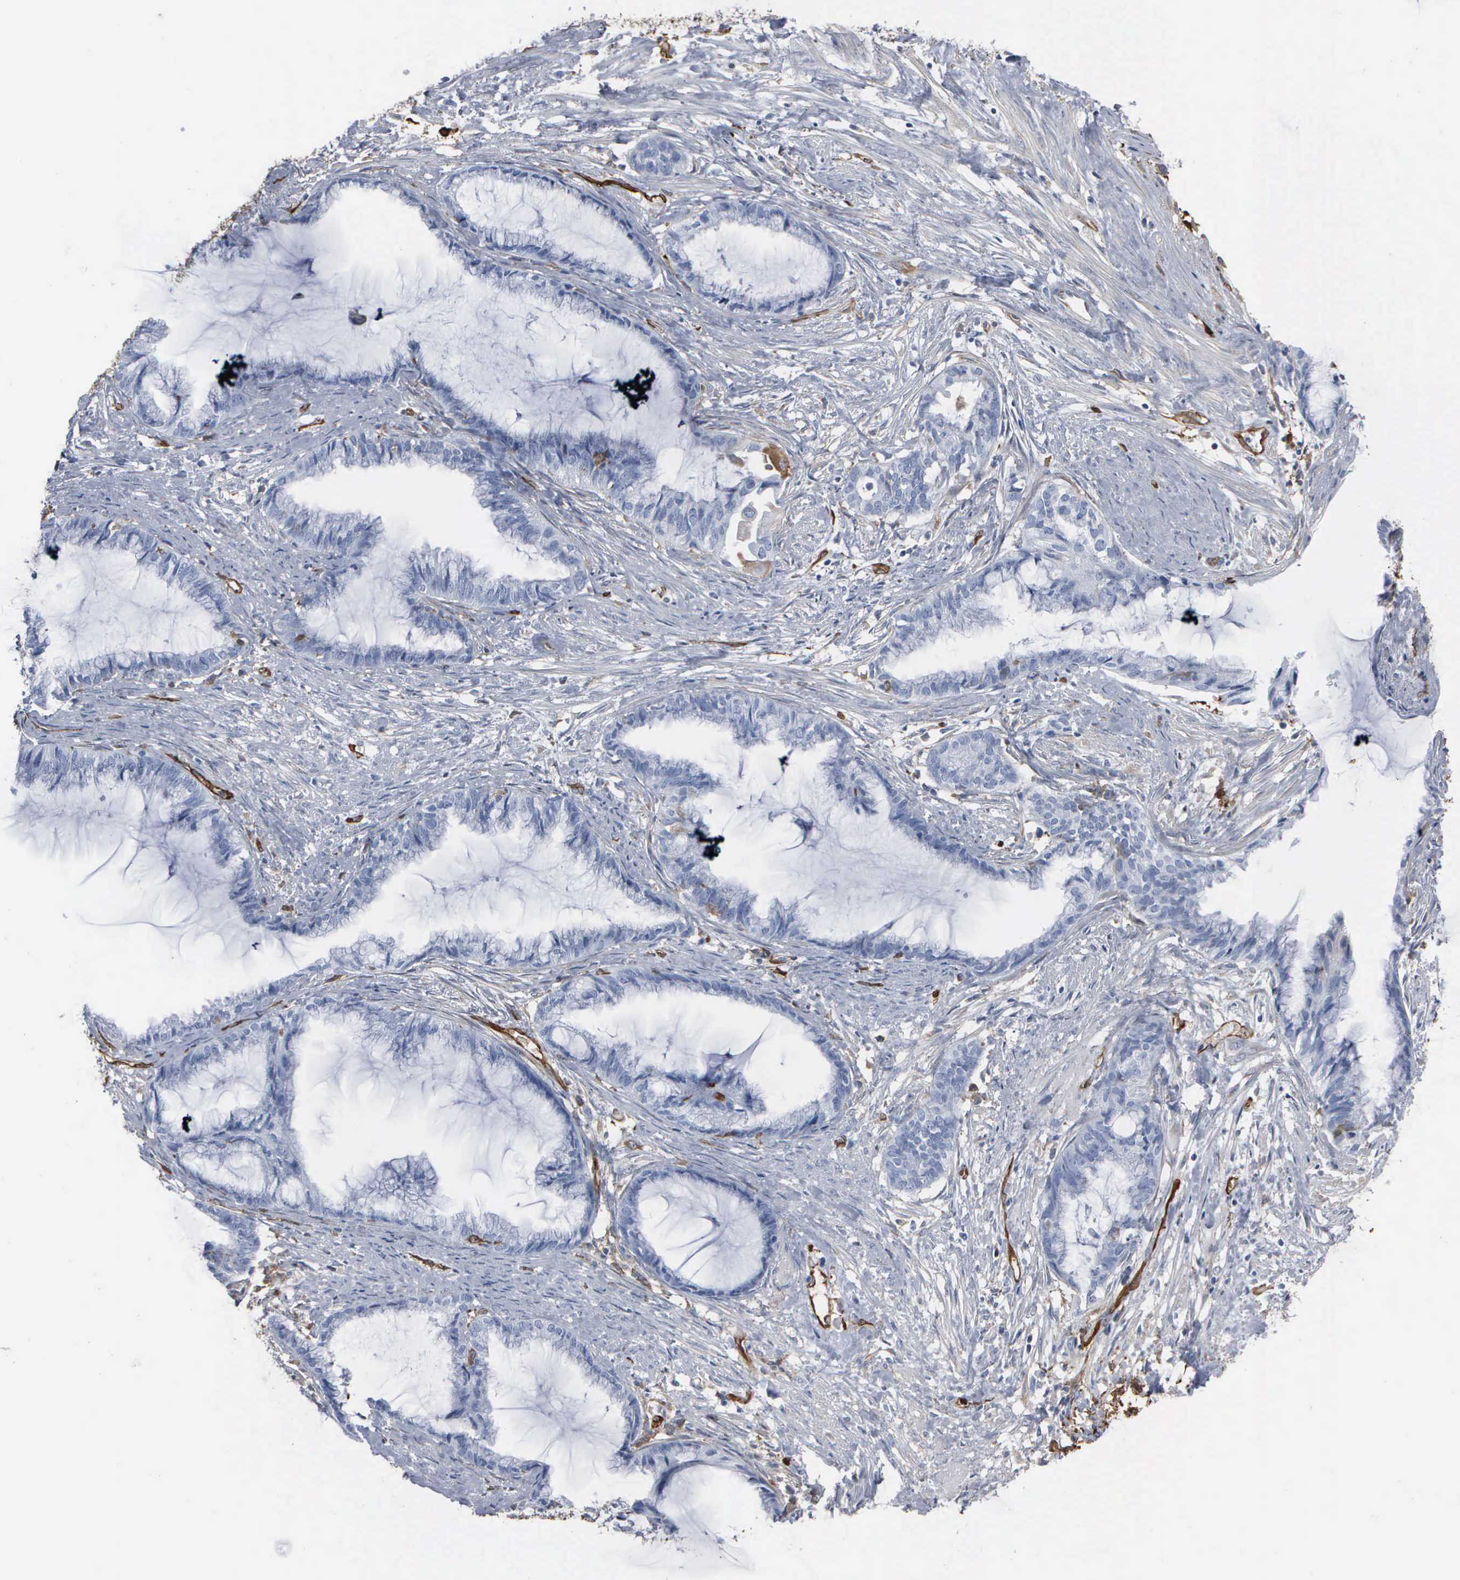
{"staining": {"intensity": "negative", "quantity": "none", "location": "none"}, "tissue": "endometrial cancer", "cell_type": "Tumor cells", "image_type": "cancer", "snomed": [{"axis": "morphology", "description": "Adenocarcinoma, NOS"}, {"axis": "topography", "description": "Endometrium"}], "caption": "There is no significant positivity in tumor cells of adenocarcinoma (endometrial). (DAB (3,3'-diaminobenzidine) immunohistochemistry (IHC) visualized using brightfield microscopy, high magnification).", "gene": "FSCN1", "patient": {"sex": "female", "age": 86}}